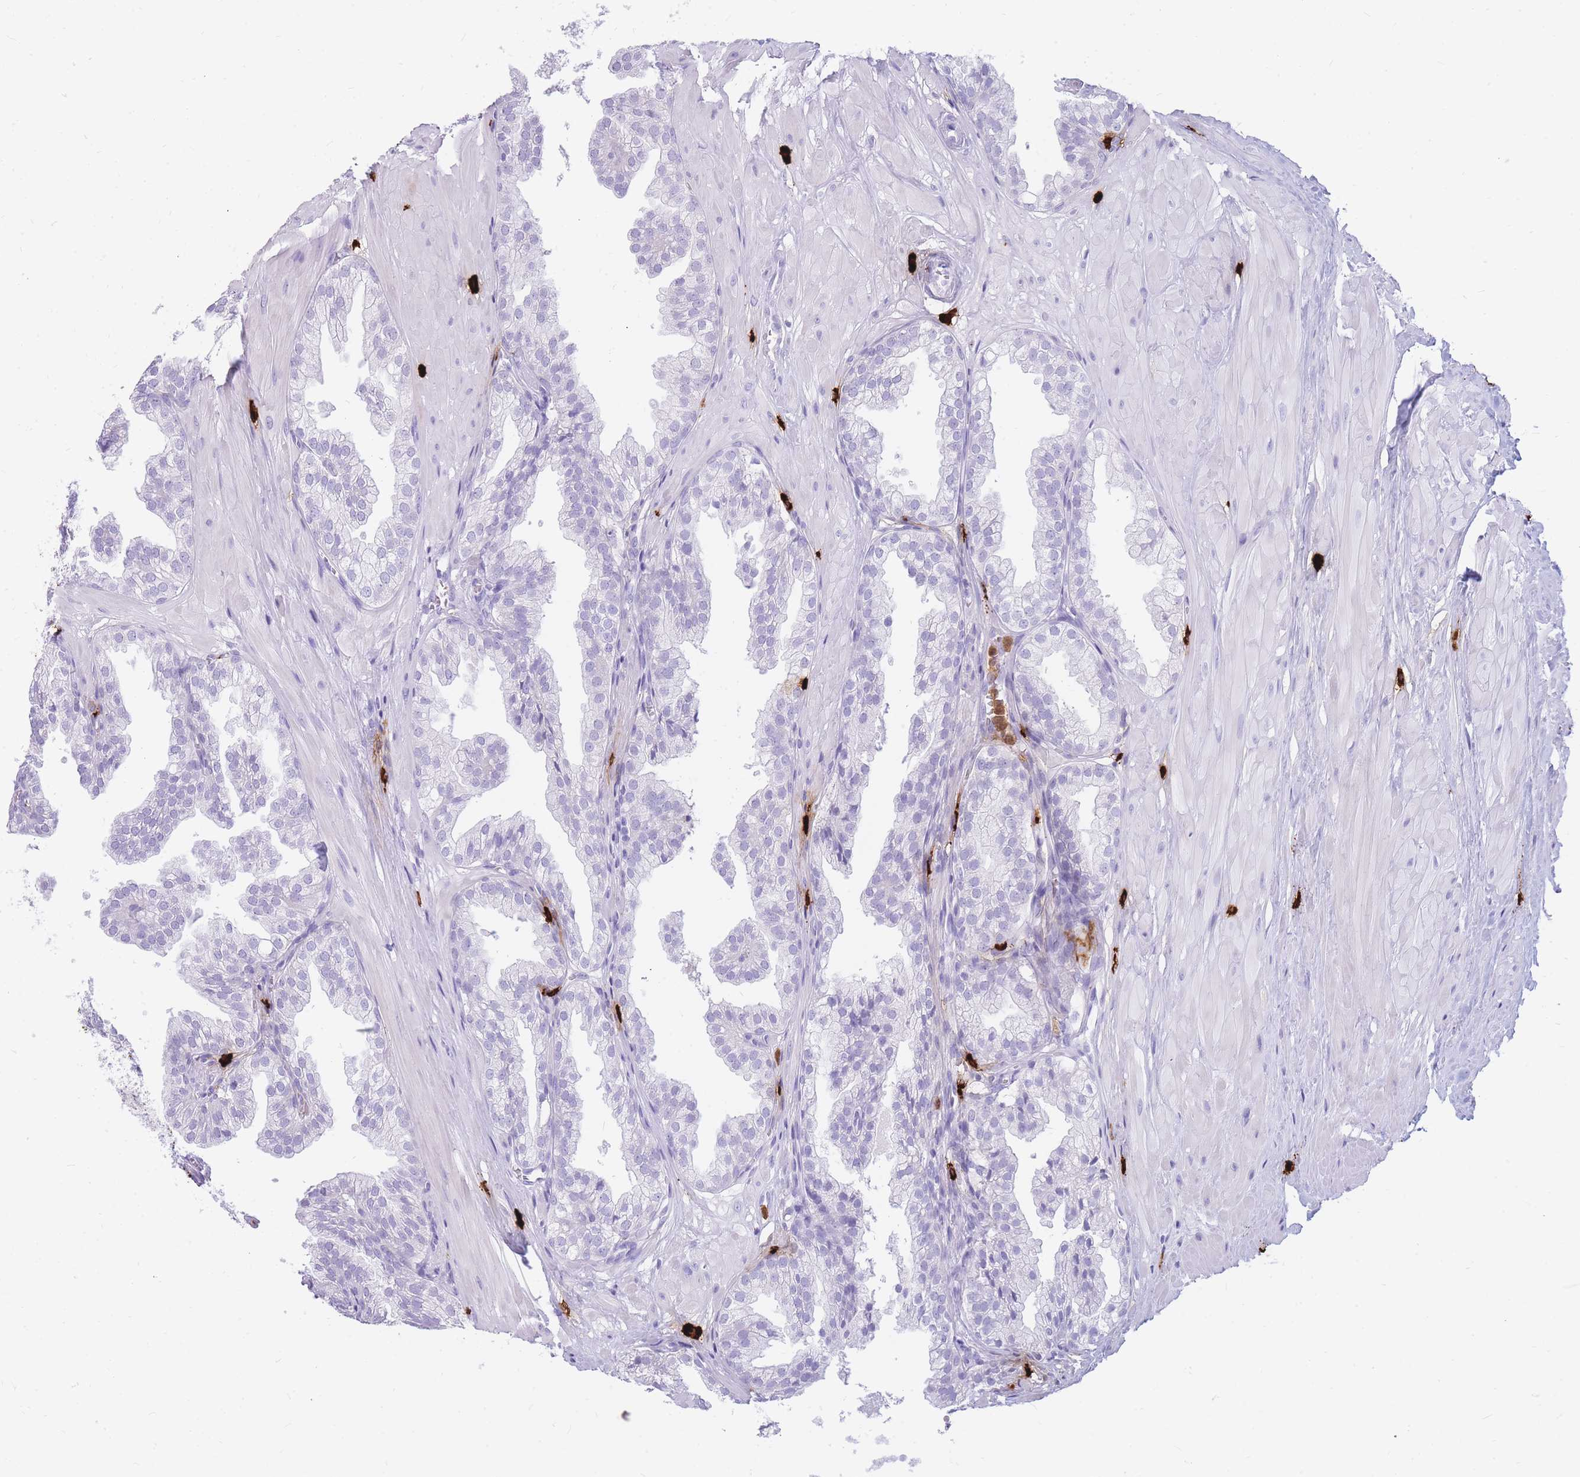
{"staining": {"intensity": "negative", "quantity": "none", "location": "none"}, "tissue": "prostate", "cell_type": "Glandular cells", "image_type": "normal", "snomed": [{"axis": "morphology", "description": "Normal tissue, NOS"}, {"axis": "topography", "description": "Prostate"}, {"axis": "topography", "description": "Peripheral nerve tissue"}], "caption": "An immunohistochemistry (IHC) micrograph of unremarkable prostate is shown. There is no staining in glandular cells of prostate.", "gene": "TPSAB1", "patient": {"sex": "male", "age": 55}}